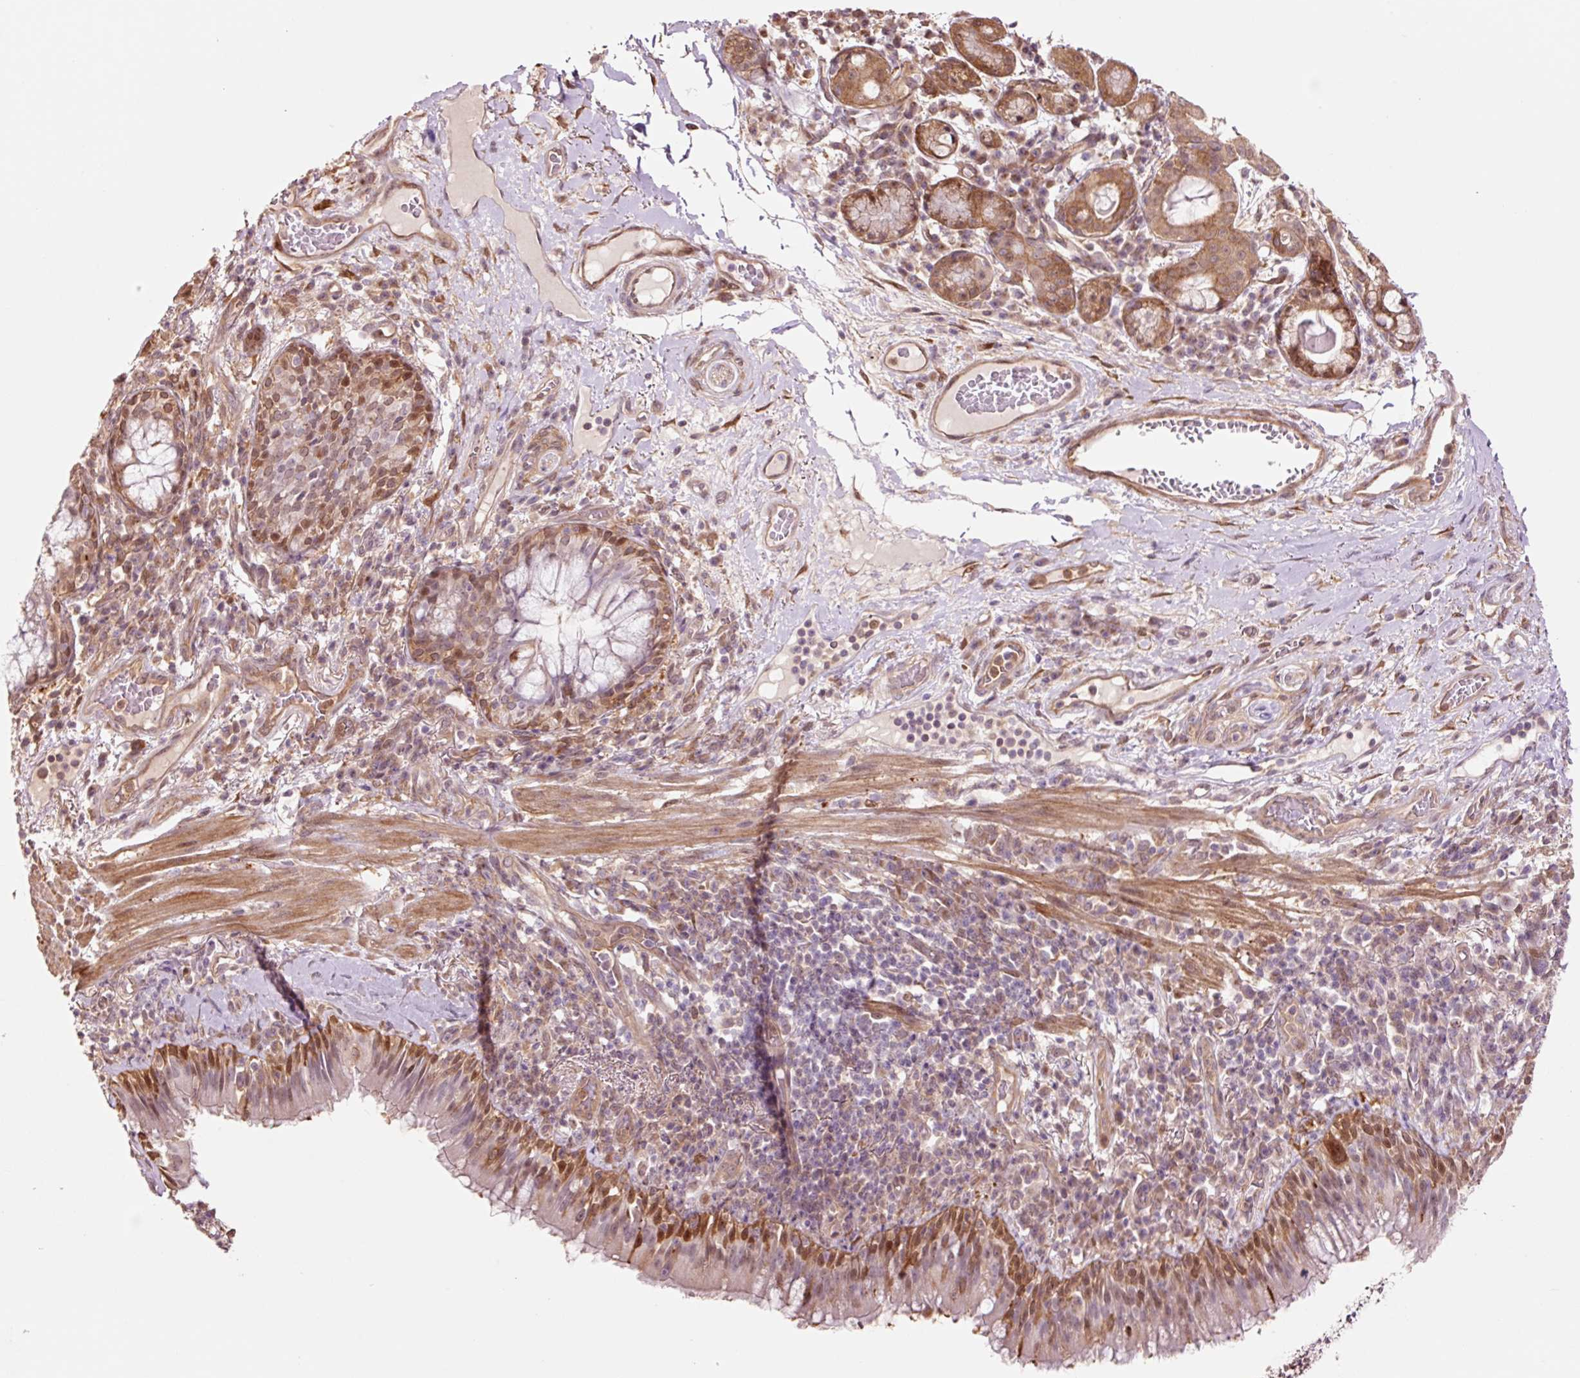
{"staining": {"intensity": "moderate", "quantity": "25%-75%", "location": "cytoplasmic/membranous,nuclear"}, "tissue": "bronchus", "cell_type": "Respiratory epithelial cells", "image_type": "normal", "snomed": [{"axis": "morphology", "description": "Normal tissue, NOS"}, {"axis": "topography", "description": "Cartilage tissue"}, {"axis": "topography", "description": "Bronchus"}], "caption": "Immunohistochemistry staining of normal bronchus, which reveals medium levels of moderate cytoplasmic/membranous,nuclear positivity in about 25%-75% of respiratory epithelial cells indicating moderate cytoplasmic/membranous,nuclear protein positivity. The staining was performed using DAB (brown) for protein detection and nuclei were counterstained in hematoxylin (blue).", "gene": "FBXL14", "patient": {"sex": "male", "age": 56}}